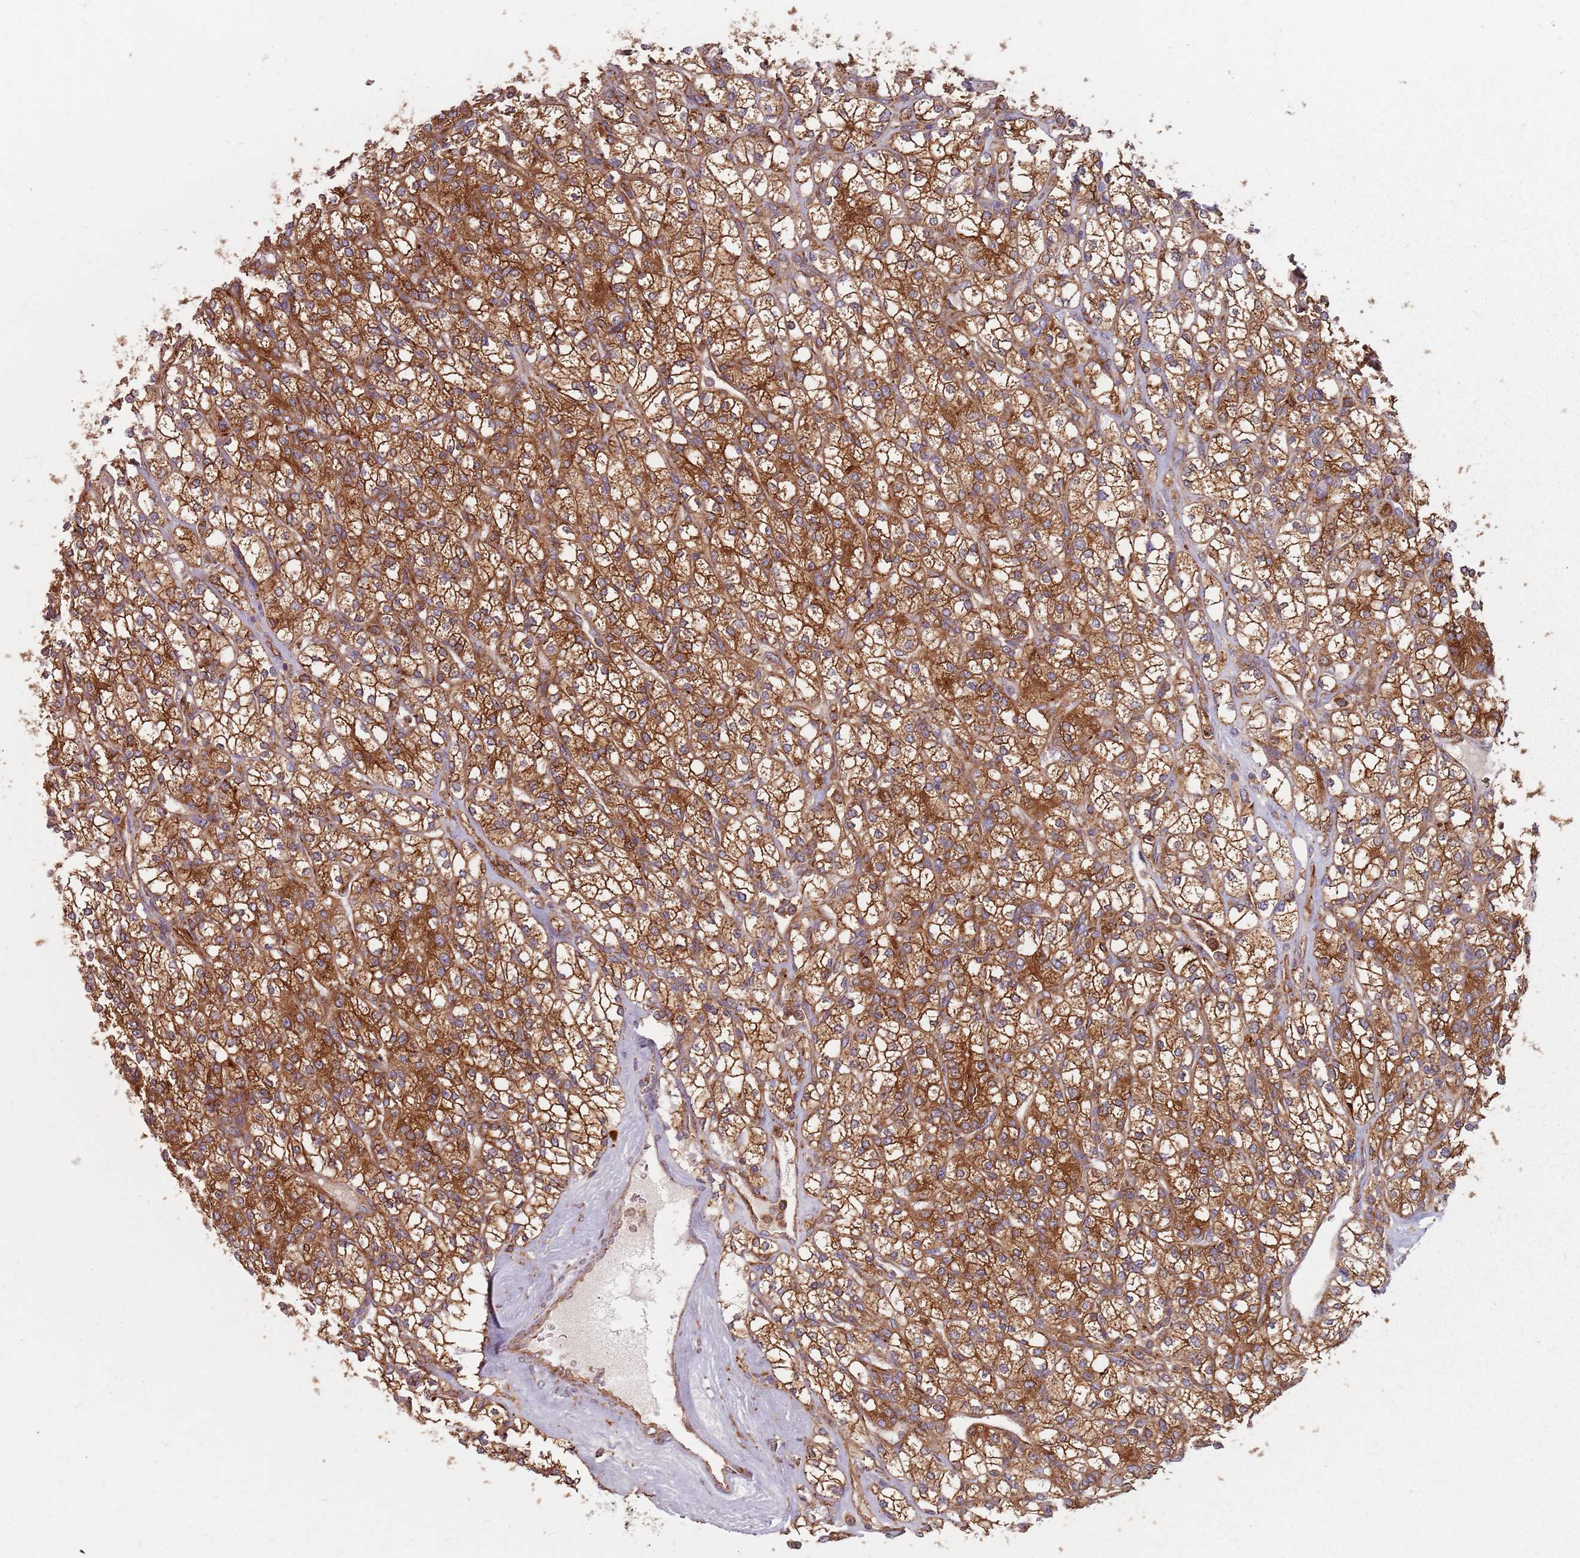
{"staining": {"intensity": "strong", "quantity": ">75%", "location": "cytoplasmic/membranous"}, "tissue": "renal cancer", "cell_type": "Tumor cells", "image_type": "cancer", "snomed": [{"axis": "morphology", "description": "Adenocarcinoma, NOS"}, {"axis": "topography", "description": "Kidney"}], "caption": "IHC staining of renal cancer, which shows high levels of strong cytoplasmic/membranous staining in approximately >75% of tumor cells indicating strong cytoplasmic/membranous protein expression. The staining was performed using DAB (3,3'-diaminobenzidine) (brown) for protein detection and nuclei were counterstained in hematoxylin (blue).", "gene": "TPD52L2", "patient": {"sex": "male", "age": 77}}